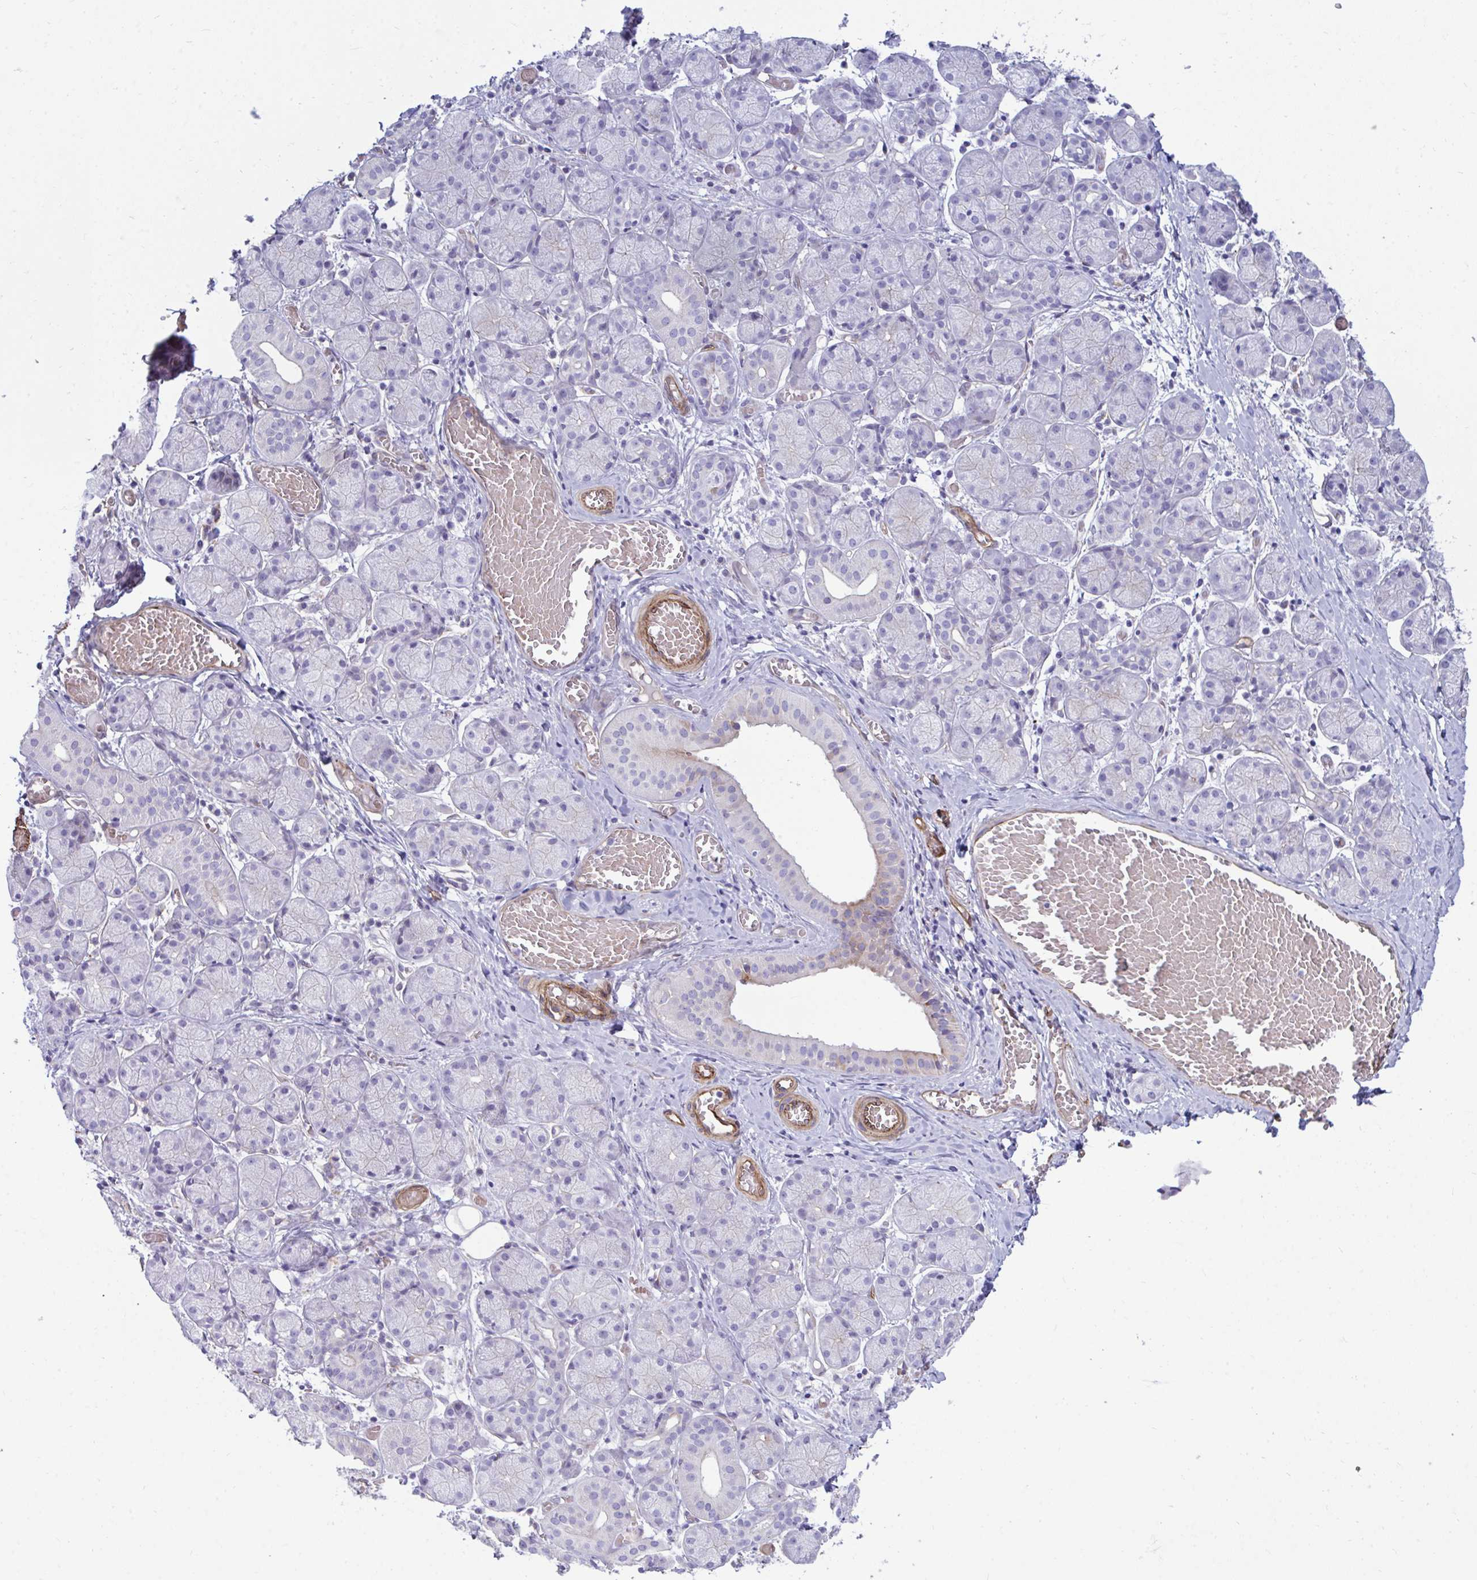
{"staining": {"intensity": "negative", "quantity": "none", "location": "none"}, "tissue": "salivary gland", "cell_type": "Glandular cells", "image_type": "normal", "snomed": [{"axis": "morphology", "description": "Normal tissue, NOS"}, {"axis": "topography", "description": "Salivary gland"}], "caption": "IHC micrograph of unremarkable salivary gland: human salivary gland stained with DAB reveals no significant protein positivity in glandular cells.", "gene": "UBL3", "patient": {"sex": "female", "age": 24}}